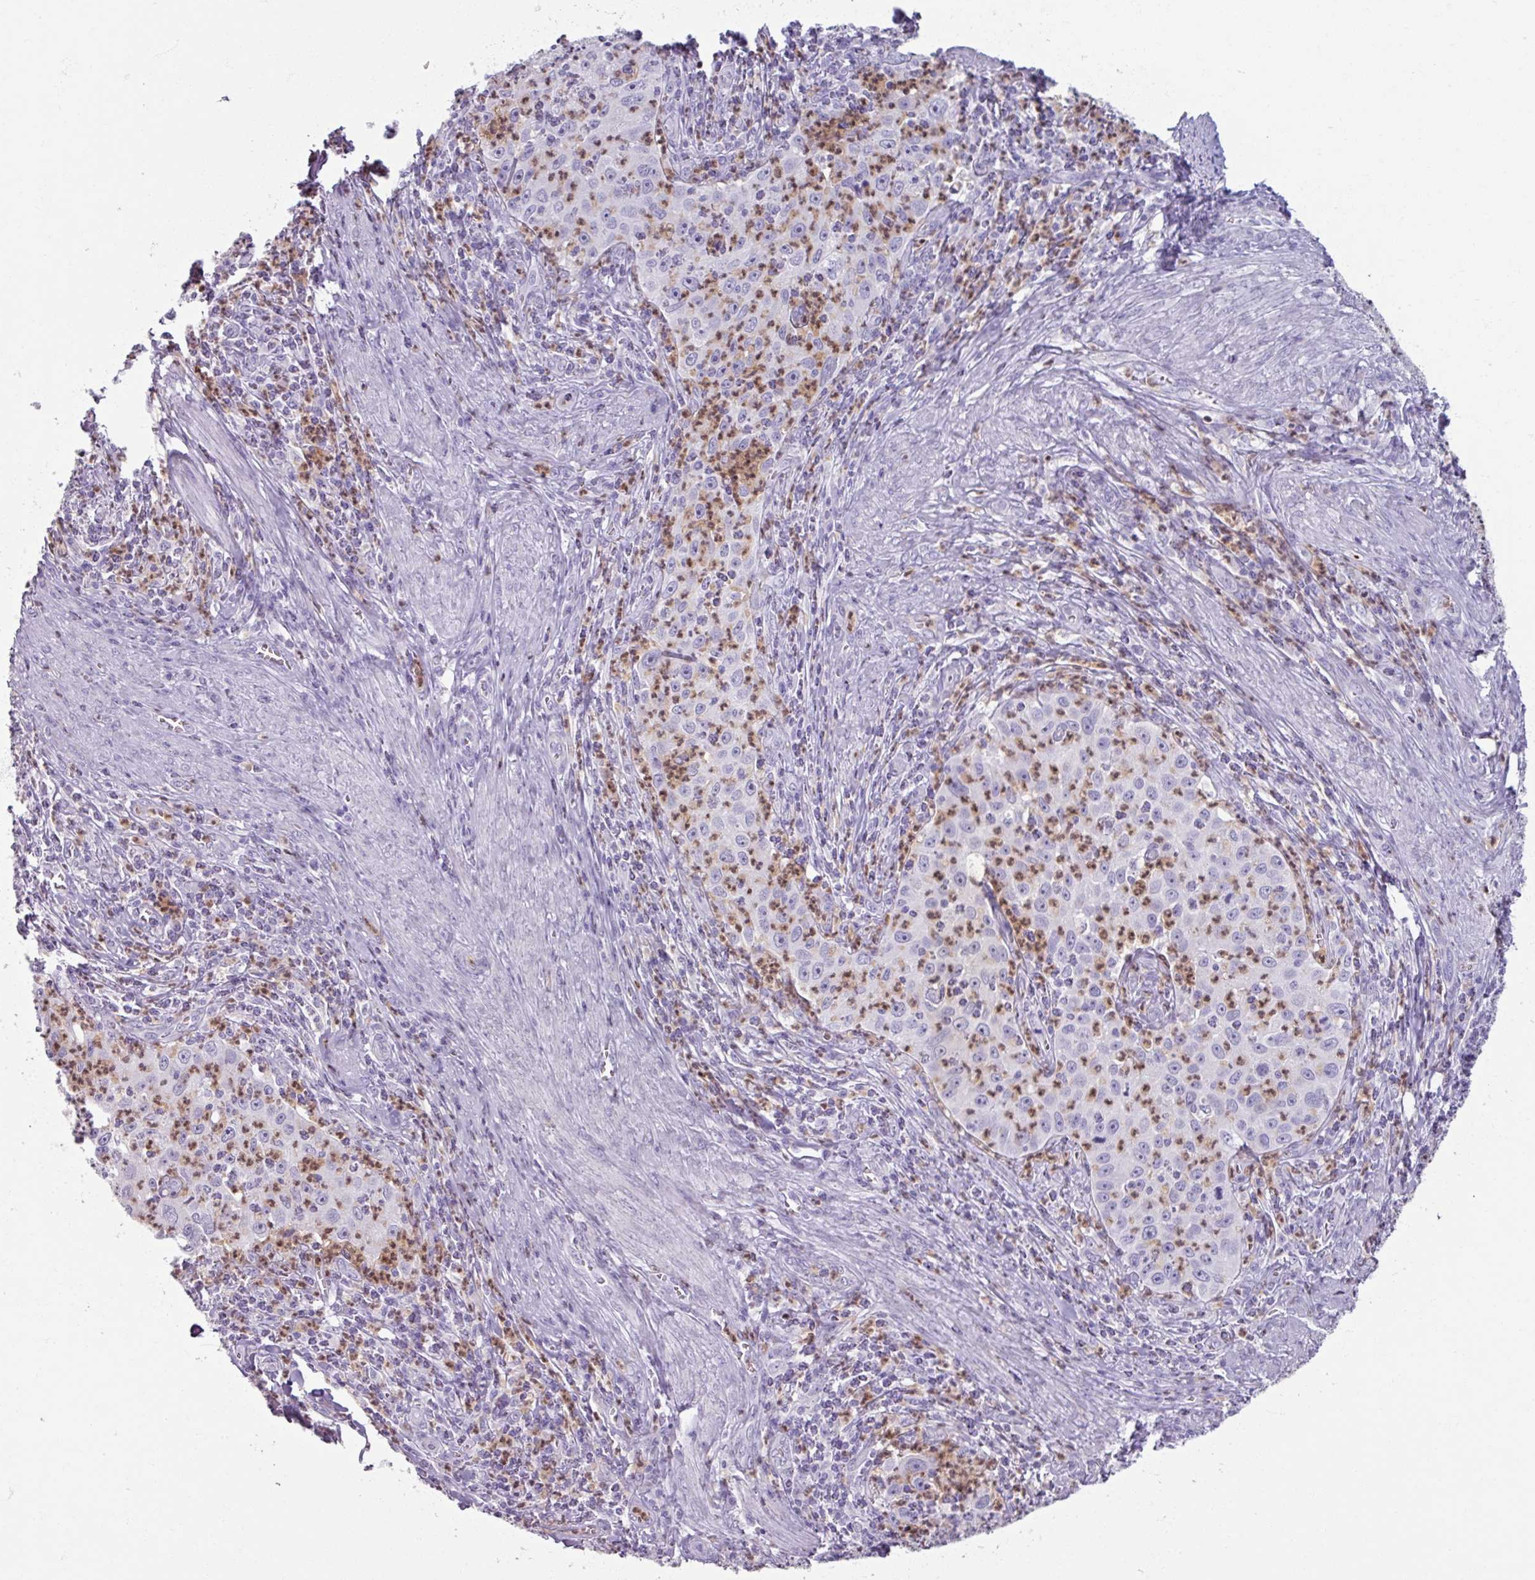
{"staining": {"intensity": "negative", "quantity": "none", "location": "none"}, "tissue": "cervical cancer", "cell_type": "Tumor cells", "image_type": "cancer", "snomed": [{"axis": "morphology", "description": "Squamous cell carcinoma, NOS"}, {"axis": "topography", "description": "Cervix"}], "caption": "An IHC image of cervical cancer is shown. There is no staining in tumor cells of cervical cancer.", "gene": "ARG1", "patient": {"sex": "female", "age": 30}}